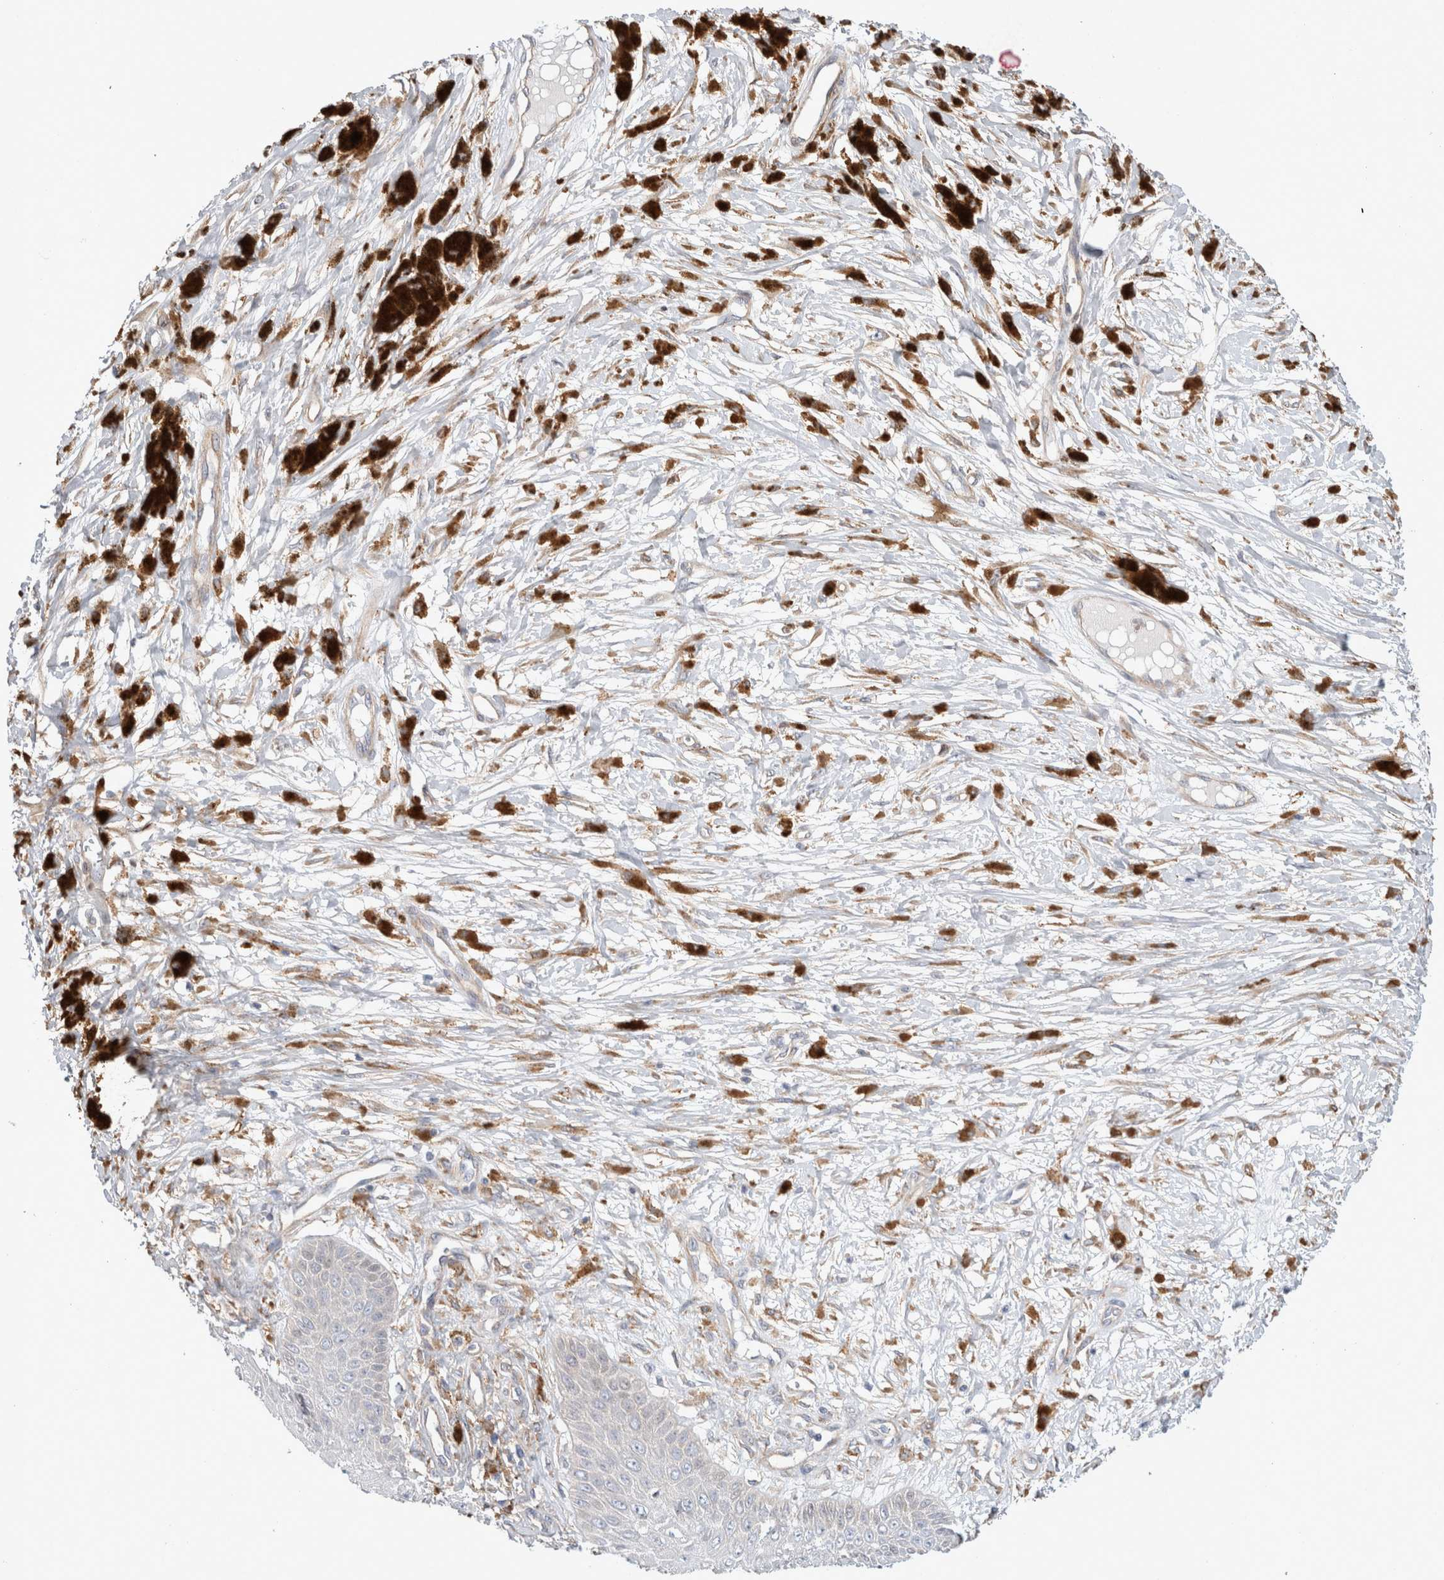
{"staining": {"intensity": "moderate", "quantity": ">75%", "location": "cytoplasmic/membranous"}, "tissue": "melanoma", "cell_type": "Tumor cells", "image_type": "cancer", "snomed": [{"axis": "morphology", "description": "Malignant melanoma, NOS"}, {"axis": "topography", "description": "Skin"}], "caption": "Immunohistochemistry (DAB) staining of human melanoma demonstrates moderate cytoplasmic/membranous protein positivity in approximately >75% of tumor cells.", "gene": "CDCA7L", "patient": {"sex": "male", "age": 88}}